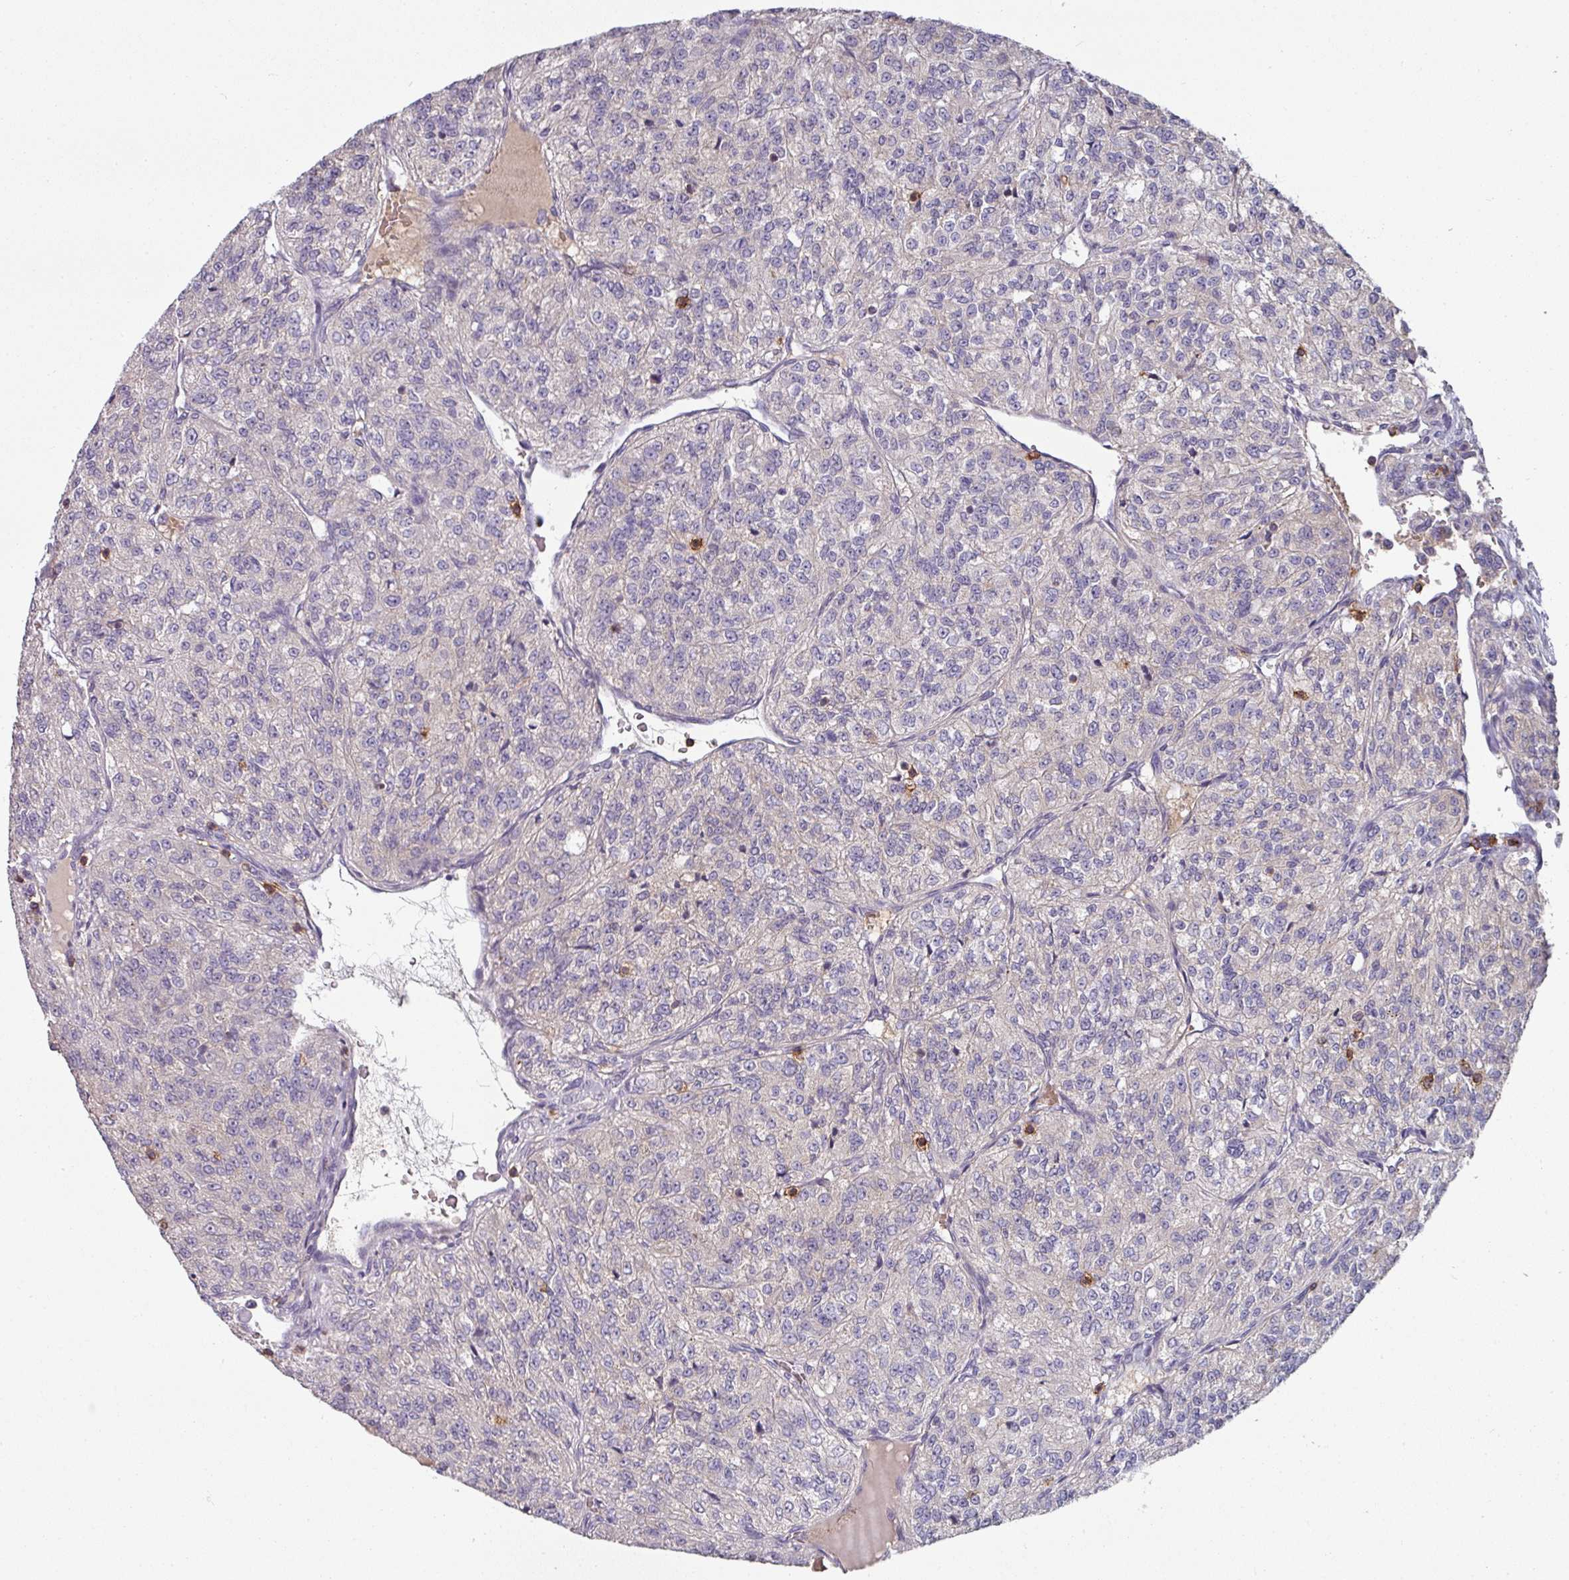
{"staining": {"intensity": "weak", "quantity": "<25%", "location": "cytoplasmic/membranous"}, "tissue": "renal cancer", "cell_type": "Tumor cells", "image_type": "cancer", "snomed": [{"axis": "morphology", "description": "Adenocarcinoma, NOS"}, {"axis": "topography", "description": "Kidney"}], "caption": "DAB immunohistochemical staining of human renal cancer displays no significant expression in tumor cells.", "gene": "CD3G", "patient": {"sex": "female", "age": 63}}